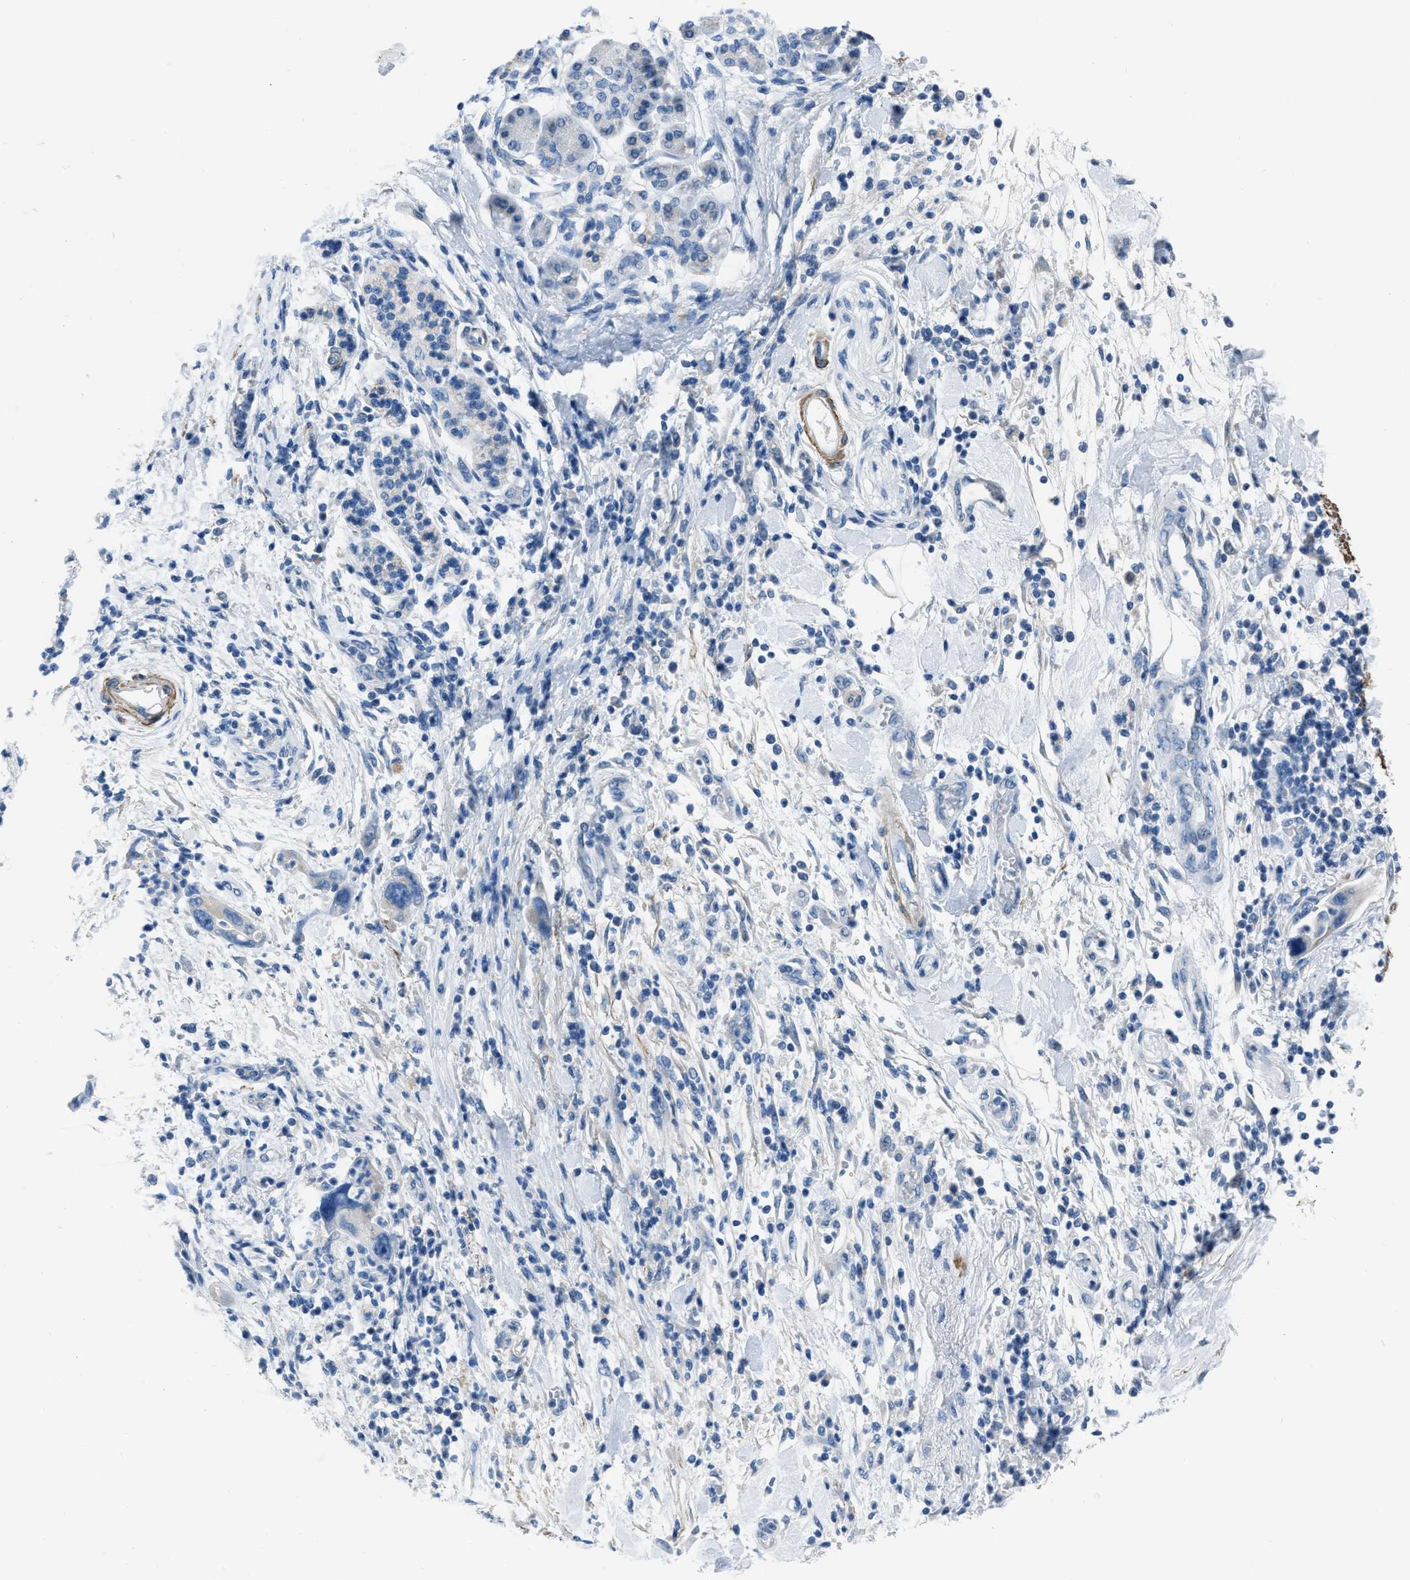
{"staining": {"intensity": "negative", "quantity": "none", "location": "none"}, "tissue": "pancreatic cancer", "cell_type": "Tumor cells", "image_type": "cancer", "snomed": [{"axis": "morphology", "description": "Normal tissue, NOS"}, {"axis": "morphology", "description": "Adenocarcinoma, NOS"}, {"axis": "topography", "description": "Pancreas"}], "caption": "The micrograph exhibits no staining of tumor cells in pancreatic adenocarcinoma. Brightfield microscopy of IHC stained with DAB (brown) and hematoxylin (blue), captured at high magnification.", "gene": "SPATC1L", "patient": {"sex": "female", "age": 71}}